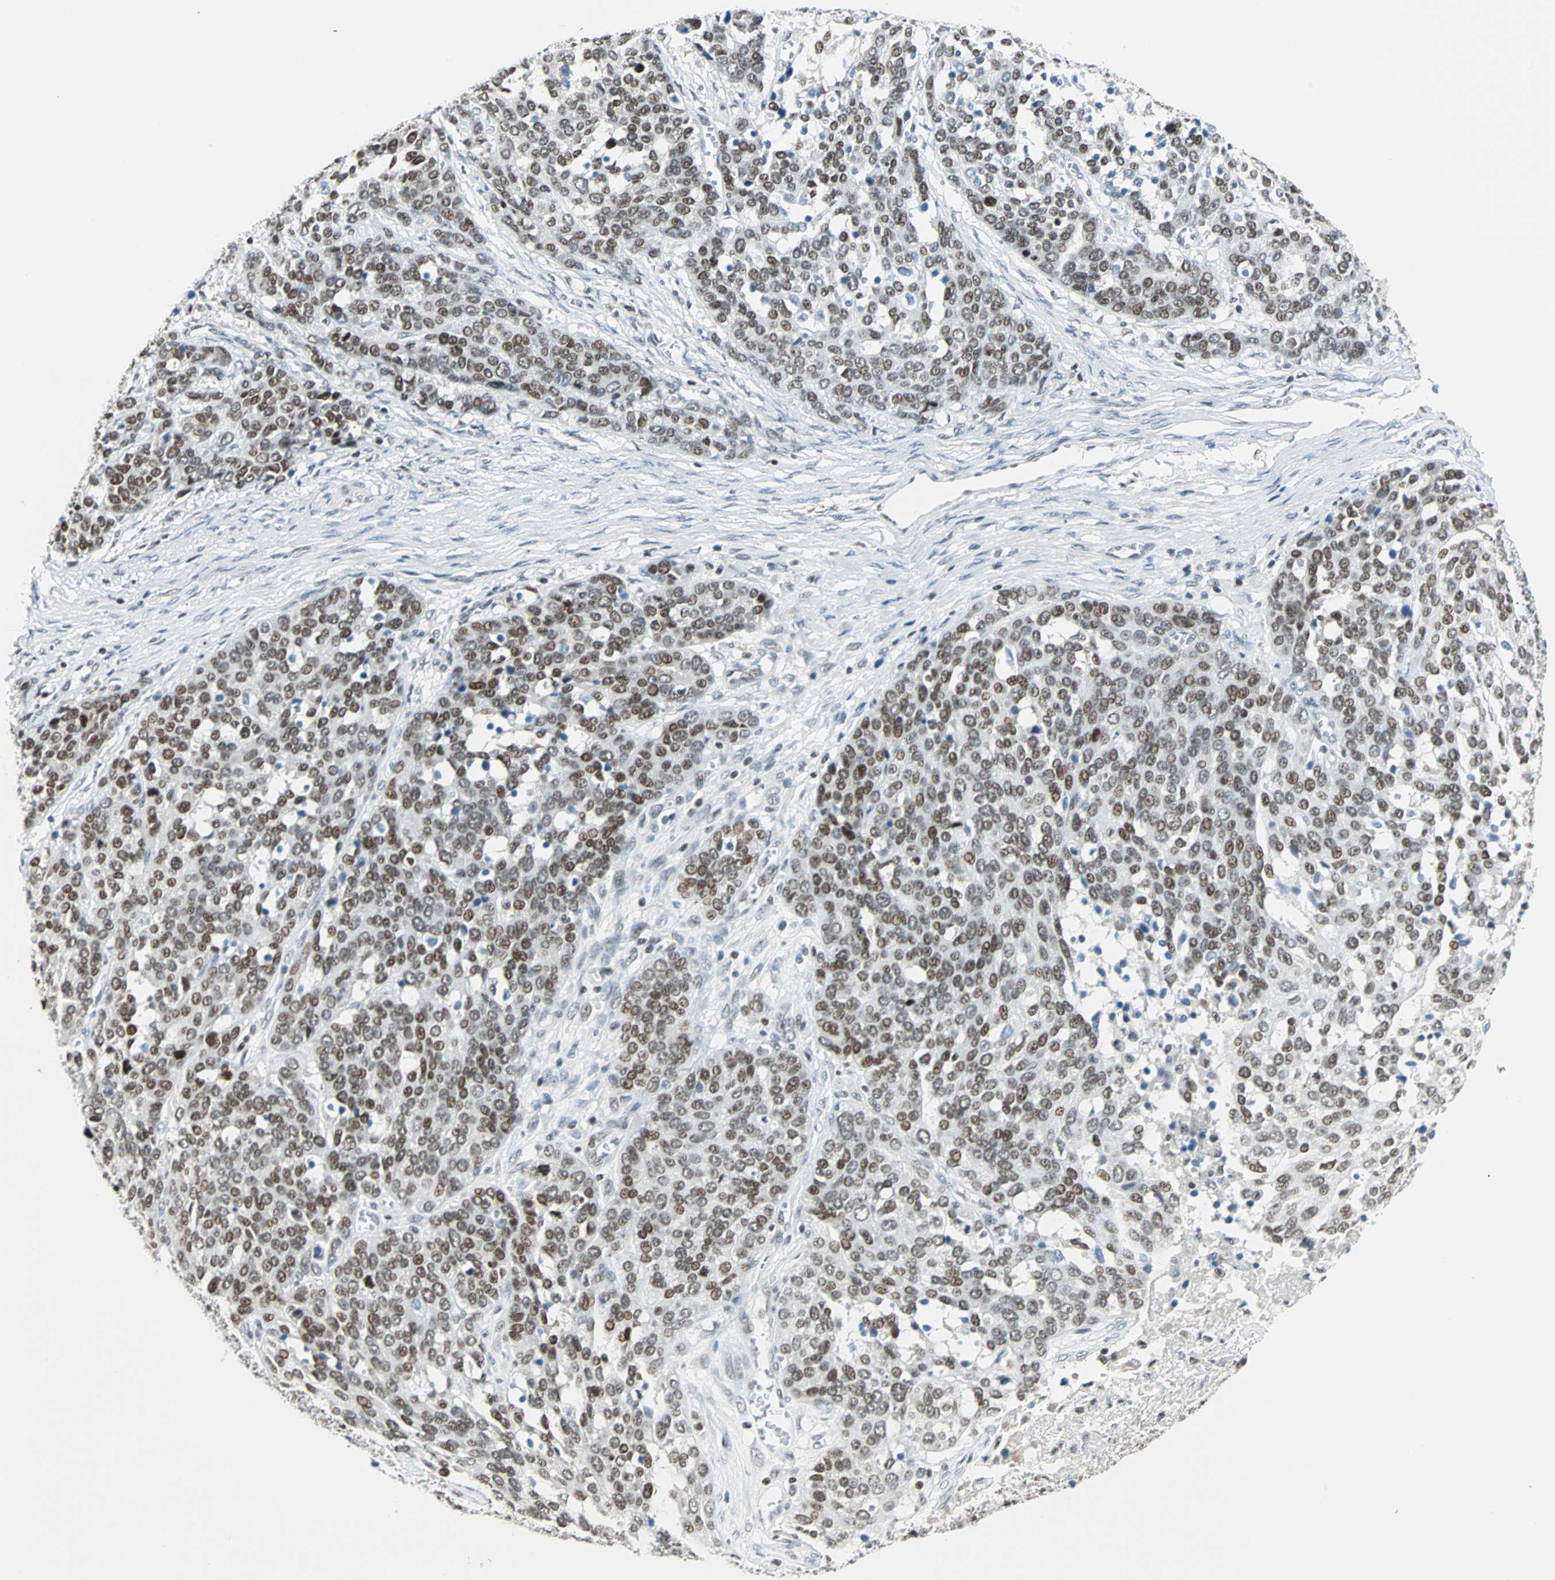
{"staining": {"intensity": "moderate", "quantity": ">75%", "location": "nuclear"}, "tissue": "ovarian cancer", "cell_type": "Tumor cells", "image_type": "cancer", "snomed": [{"axis": "morphology", "description": "Cystadenocarcinoma, serous, NOS"}, {"axis": "topography", "description": "Ovary"}], "caption": "IHC of human ovarian cancer (serous cystadenocarcinoma) demonstrates medium levels of moderate nuclear positivity in approximately >75% of tumor cells.", "gene": "SIN3A", "patient": {"sex": "female", "age": 44}}